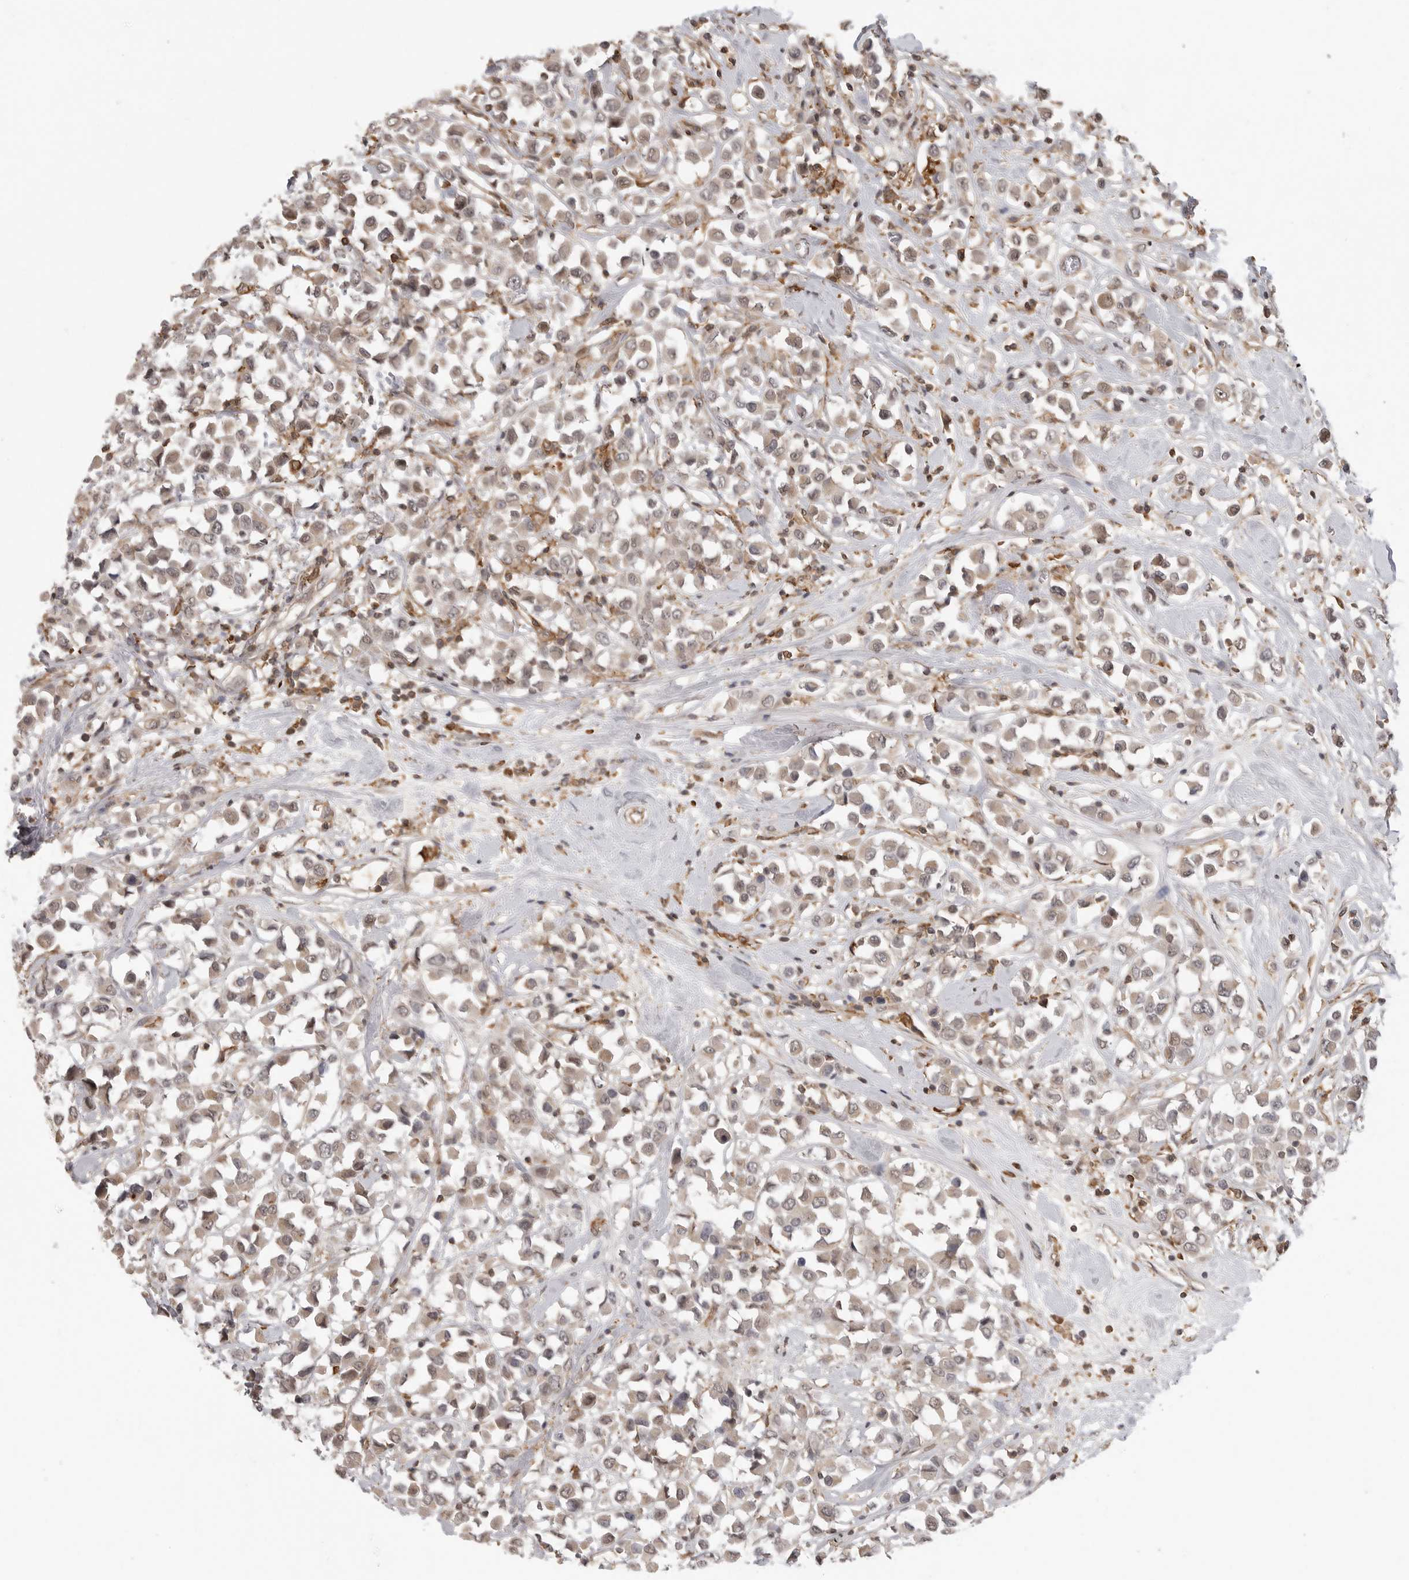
{"staining": {"intensity": "weak", "quantity": ">75%", "location": "cytoplasmic/membranous"}, "tissue": "breast cancer", "cell_type": "Tumor cells", "image_type": "cancer", "snomed": [{"axis": "morphology", "description": "Duct carcinoma"}, {"axis": "topography", "description": "Breast"}], "caption": "Protein staining of breast cancer tissue demonstrates weak cytoplasmic/membranous expression in about >75% of tumor cells.", "gene": "DBNL", "patient": {"sex": "female", "age": 61}}